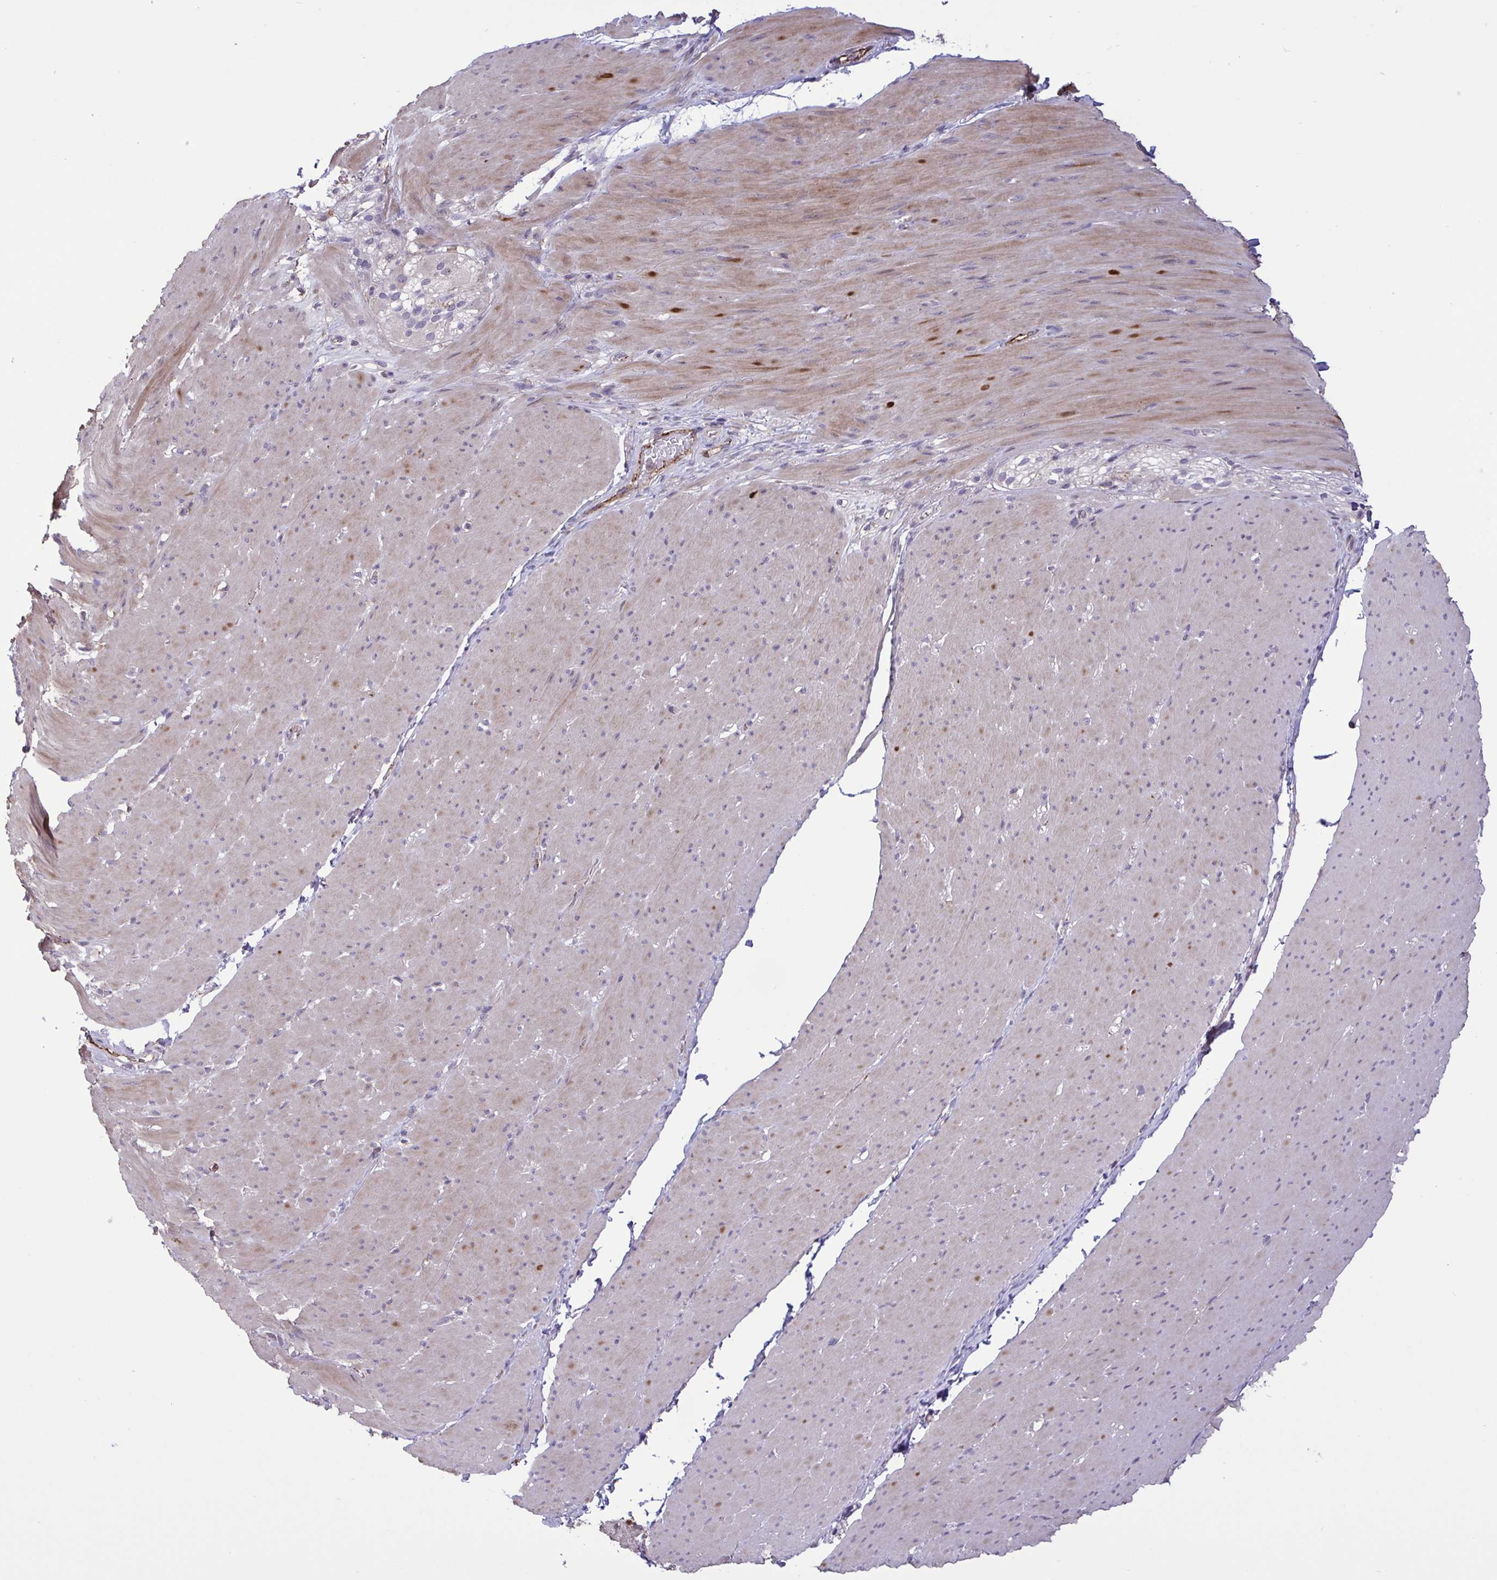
{"staining": {"intensity": "strong", "quantity": "<25%", "location": "cytoplasmic/membranous"}, "tissue": "smooth muscle", "cell_type": "Smooth muscle cells", "image_type": "normal", "snomed": [{"axis": "morphology", "description": "Normal tissue, NOS"}, {"axis": "topography", "description": "Smooth muscle"}, {"axis": "topography", "description": "Rectum"}], "caption": "Immunohistochemical staining of normal human smooth muscle displays strong cytoplasmic/membranous protein staining in approximately <25% of smooth muscle cells. Using DAB (3,3'-diaminobenzidine) (brown) and hematoxylin (blue) stains, captured at high magnification using brightfield microscopy.", "gene": "CD101", "patient": {"sex": "male", "age": 53}}